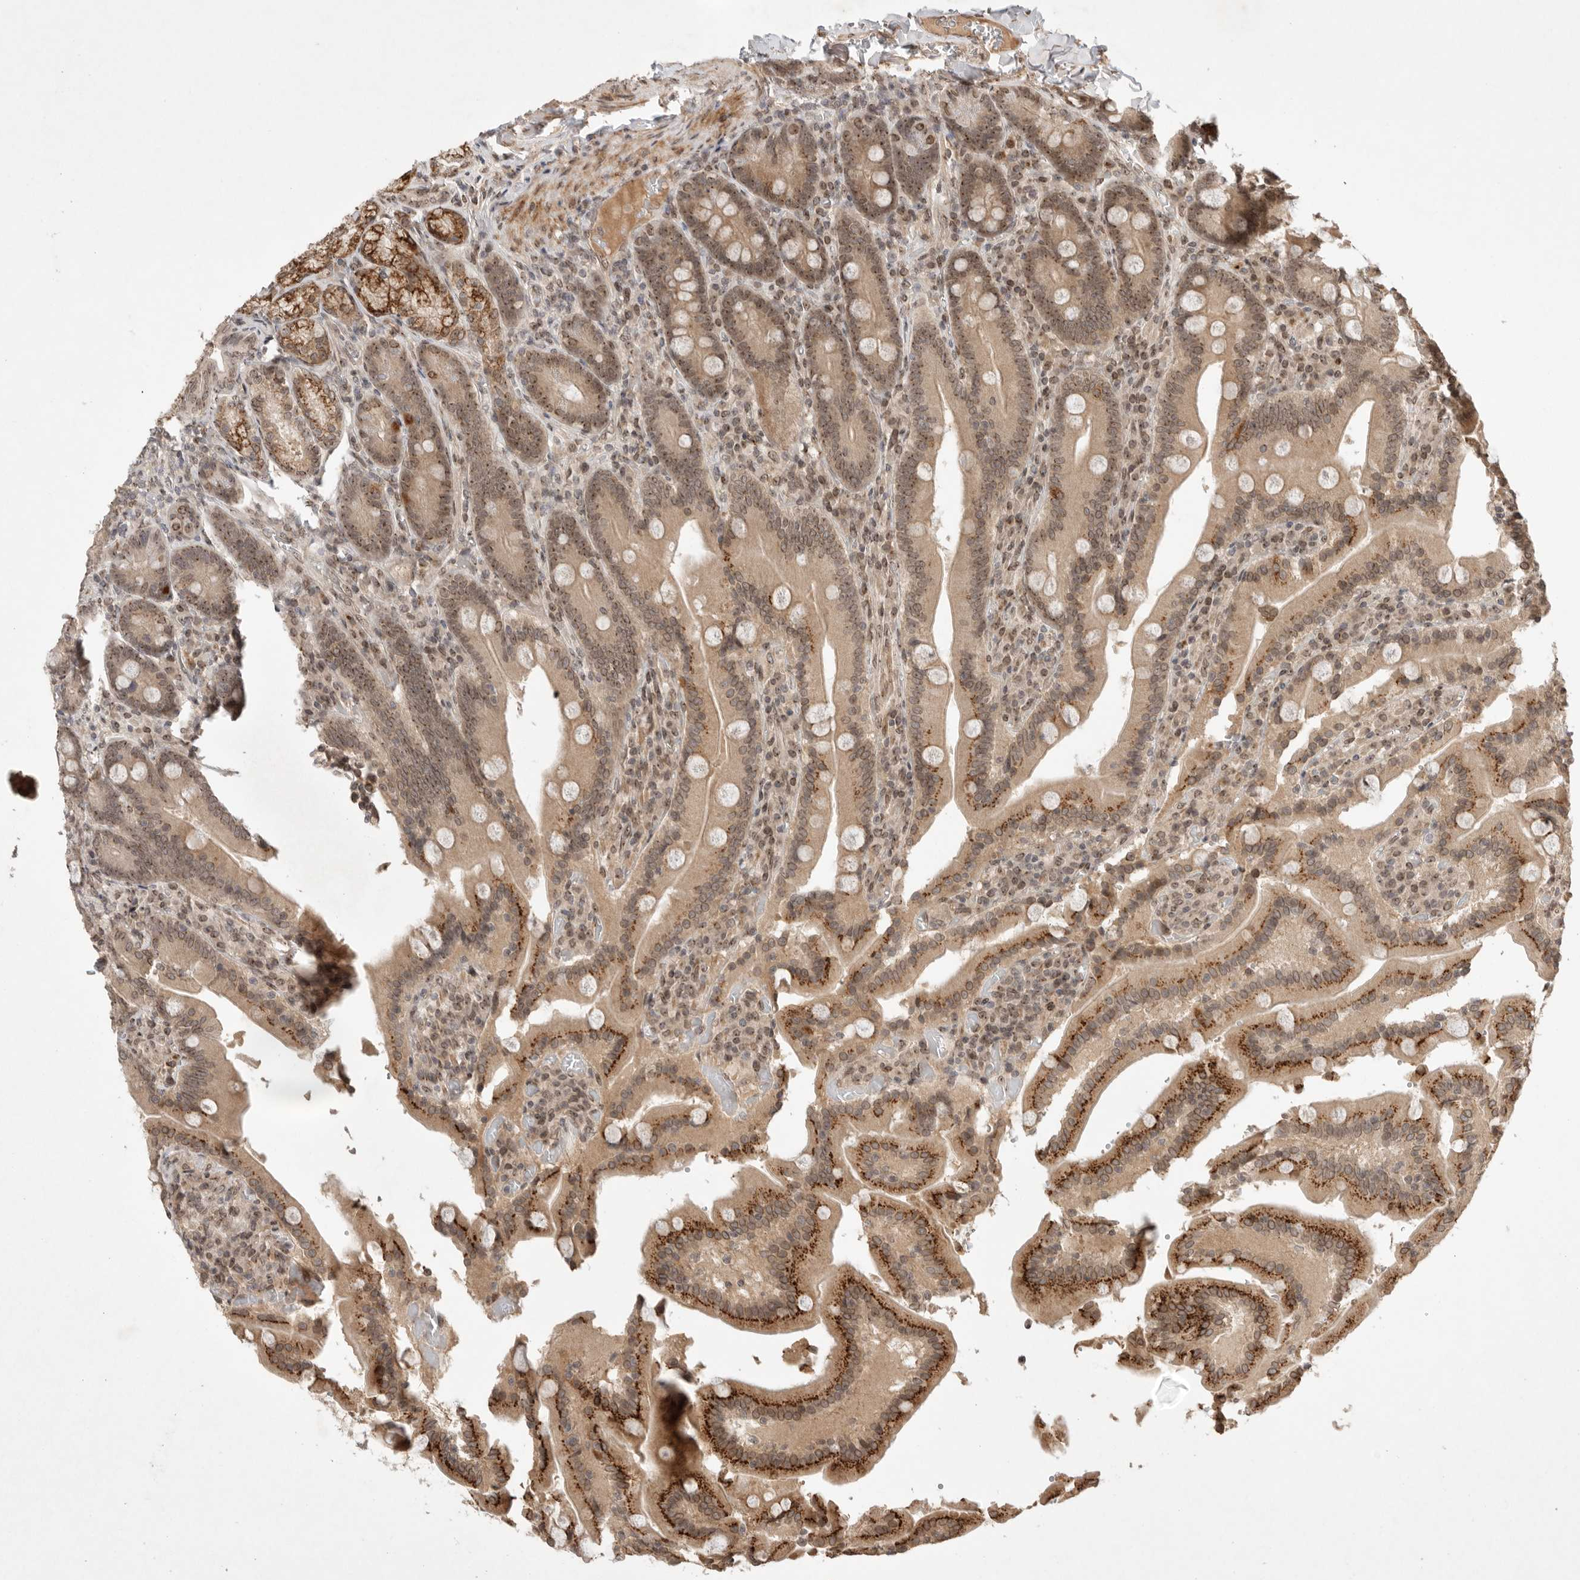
{"staining": {"intensity": "strong", "quantity": "25%-75%", "location": "cytoplasmic/membranous,nuclear"}, "tissue": "duodenum", "cell_type": "Glandular cells", "image_type": "normal", "snomed": [{"axis": "morphology", "description": "Normal tissue, NOS"}, {"axis": "topography", "description": "Duodenum"}], "caption": "Strong cytoplasmic/membranous,nuclear protein staining is appreciated in about 25%-75% of glandular cells in duodenum. (DAB IHC with brightfield microscopy, high magnification).", "gene": "LEMD3", "patient": {"sex": "female", "age": 62}}